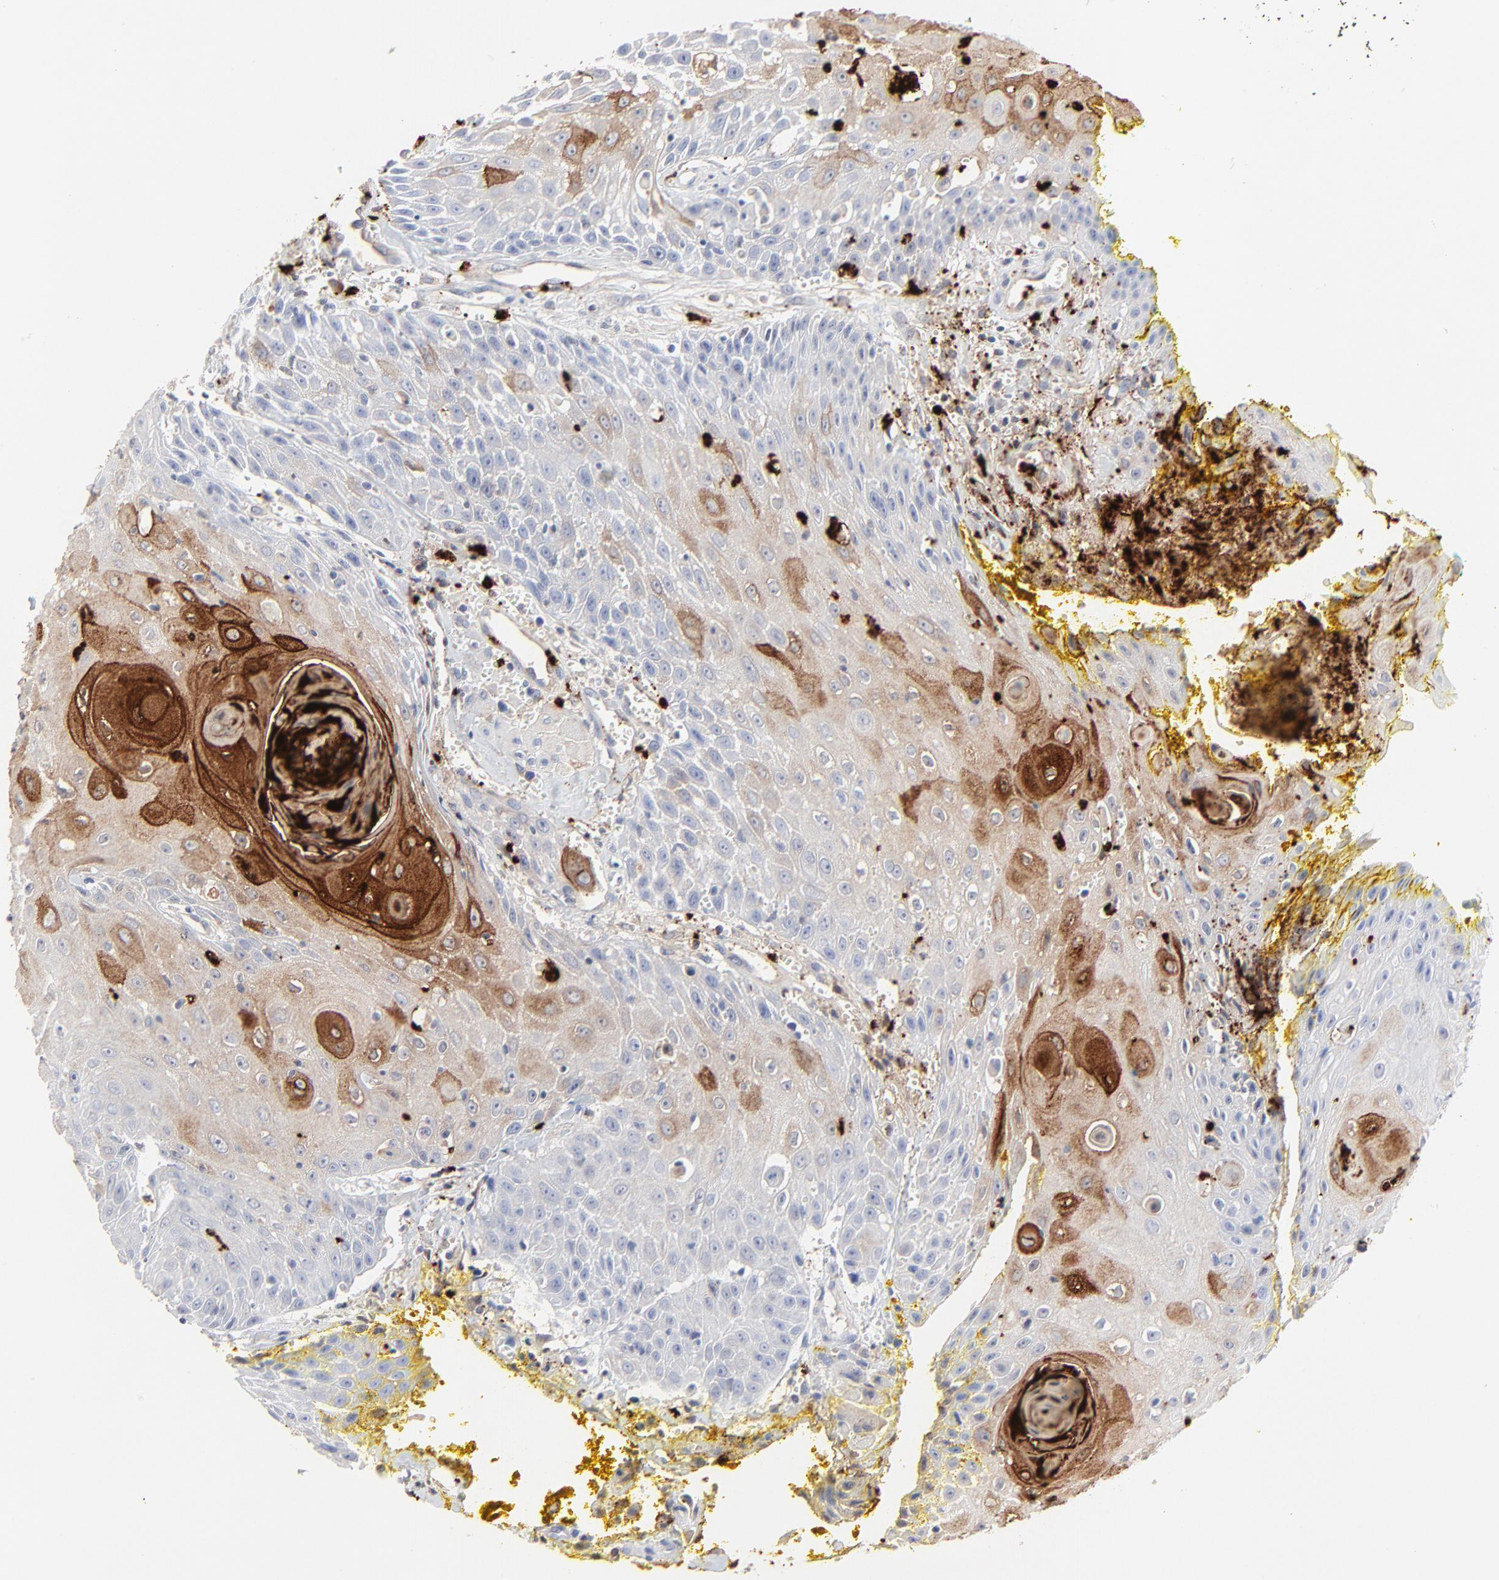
{"staining": {"intensity": "strong", "quantity": "<25%", "location": "cytoplasmic/membranous"}, "tissue": "head and neck cancer", "cell_type": "Tumor cells", "image_type": "cancer", "snomed": [{"axis": "morphology", "description": "Squamous cell carcinoma, NOS"}, {"axis": "topography", "description": "Oral tissue"}, {"axis": "topography", "description": "Head-Neck"}], "caption": "Head and neck cancer tissue demonstrates strong cytoplasmic/membranous expression in about <25% of tumor cells, visualized by immunohistochemistry. (Stains: DAB in brown, nuclei in blue, Microscopy: brightfield microscopy at high magnification).", "gene": "LCN2", "patient": {"sex": "female", "age": 82}}